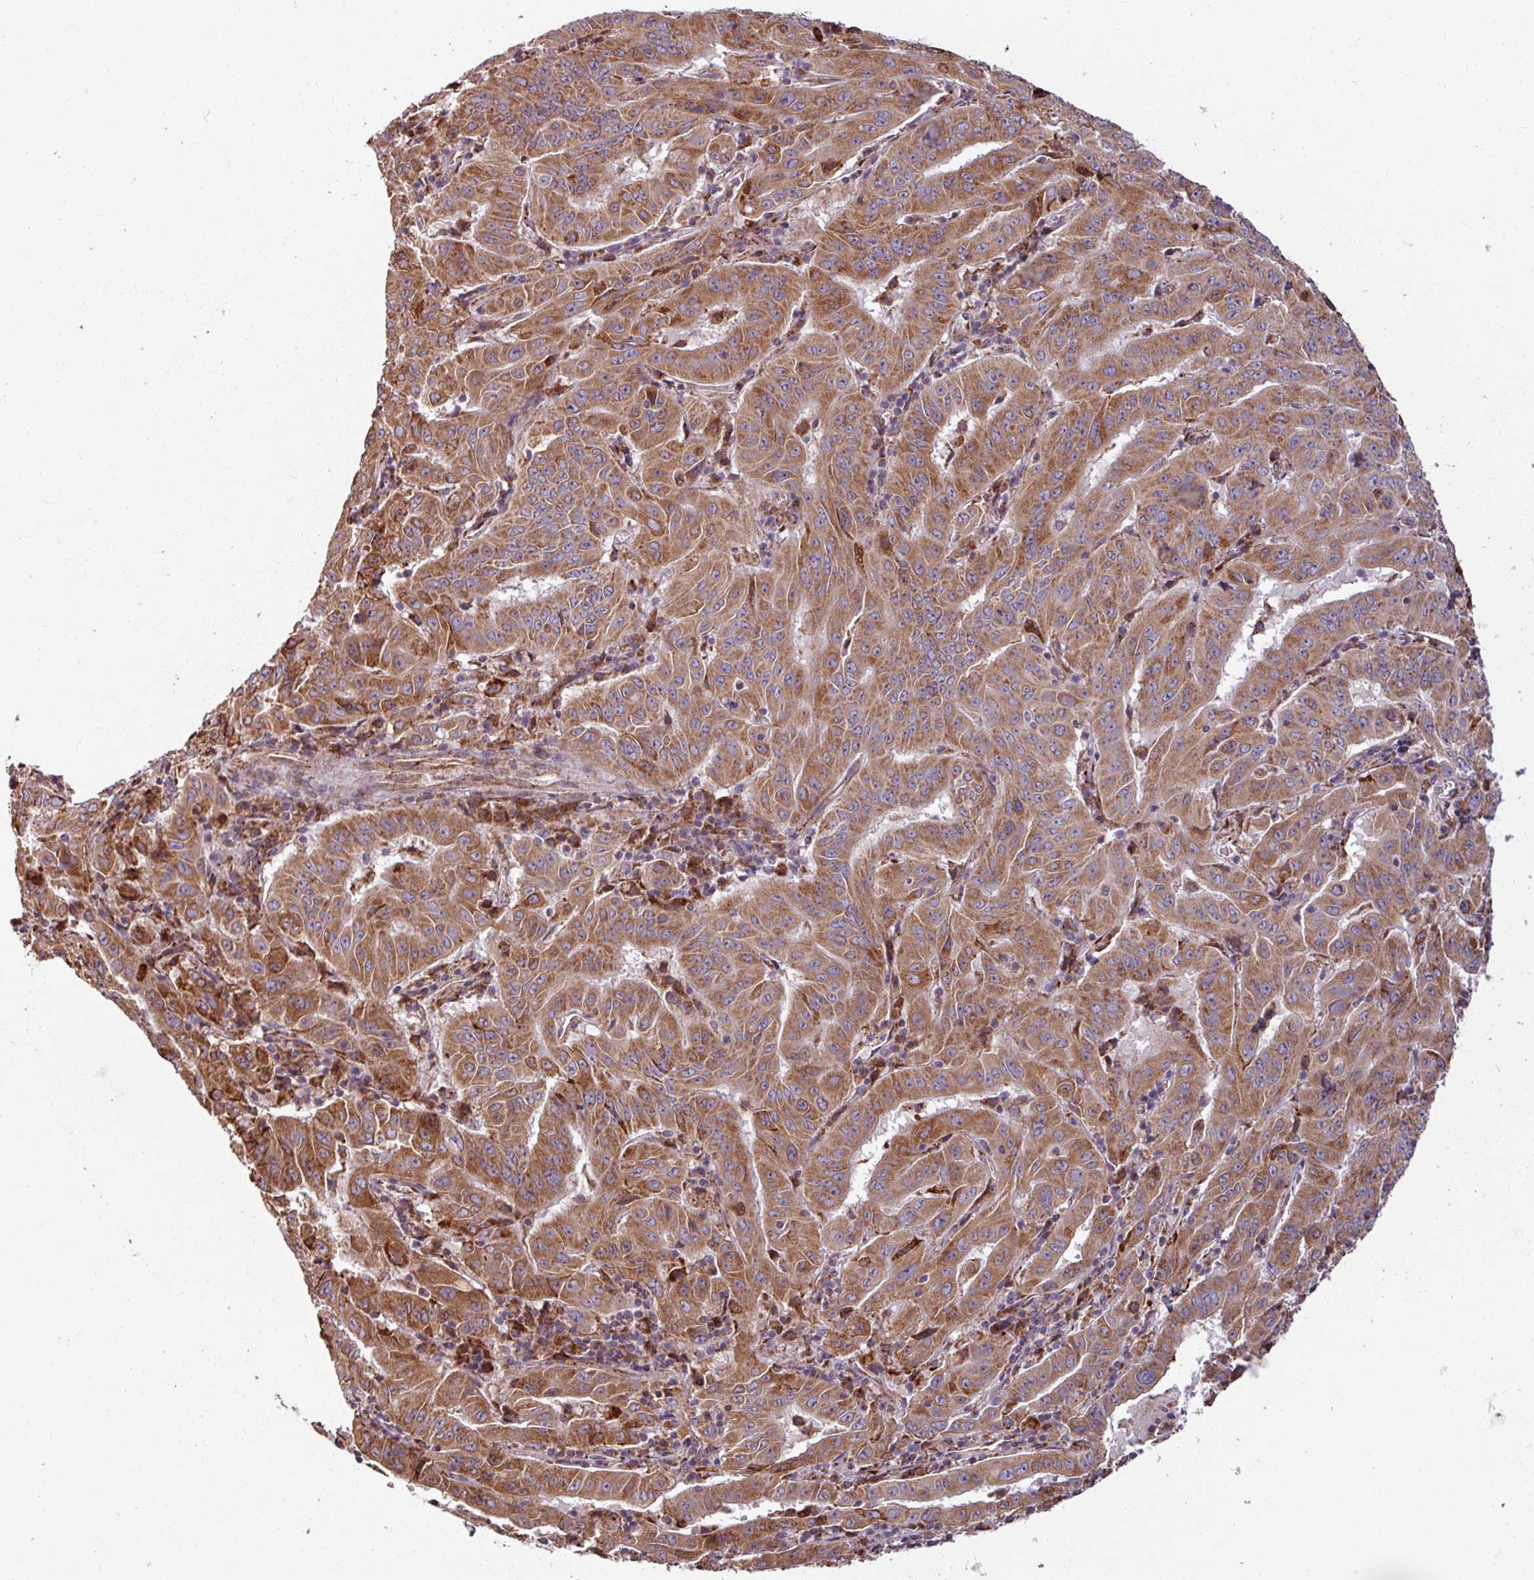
{"staining": {"intensity": "moderate", "quantity": ">75%", "location": "cytoplasmic/membranous"}, "tissue": "pancreatic cancer", "cell_type": "Tumor cells", "image_type": "cancer", "snomed": [{"axis": "morphology", "description": "Adenocarcinoma, NOS"}, {"axis": "topography", "description": "Pancreas"}], "caption": "A brown stain shows moderate cytoplasmic/membranous staining of a protein in human adenocarcinoma (pancreatic) tumor cells.", "gene": "MAGT1", "patient": {"sex": "male", "age": 63}}